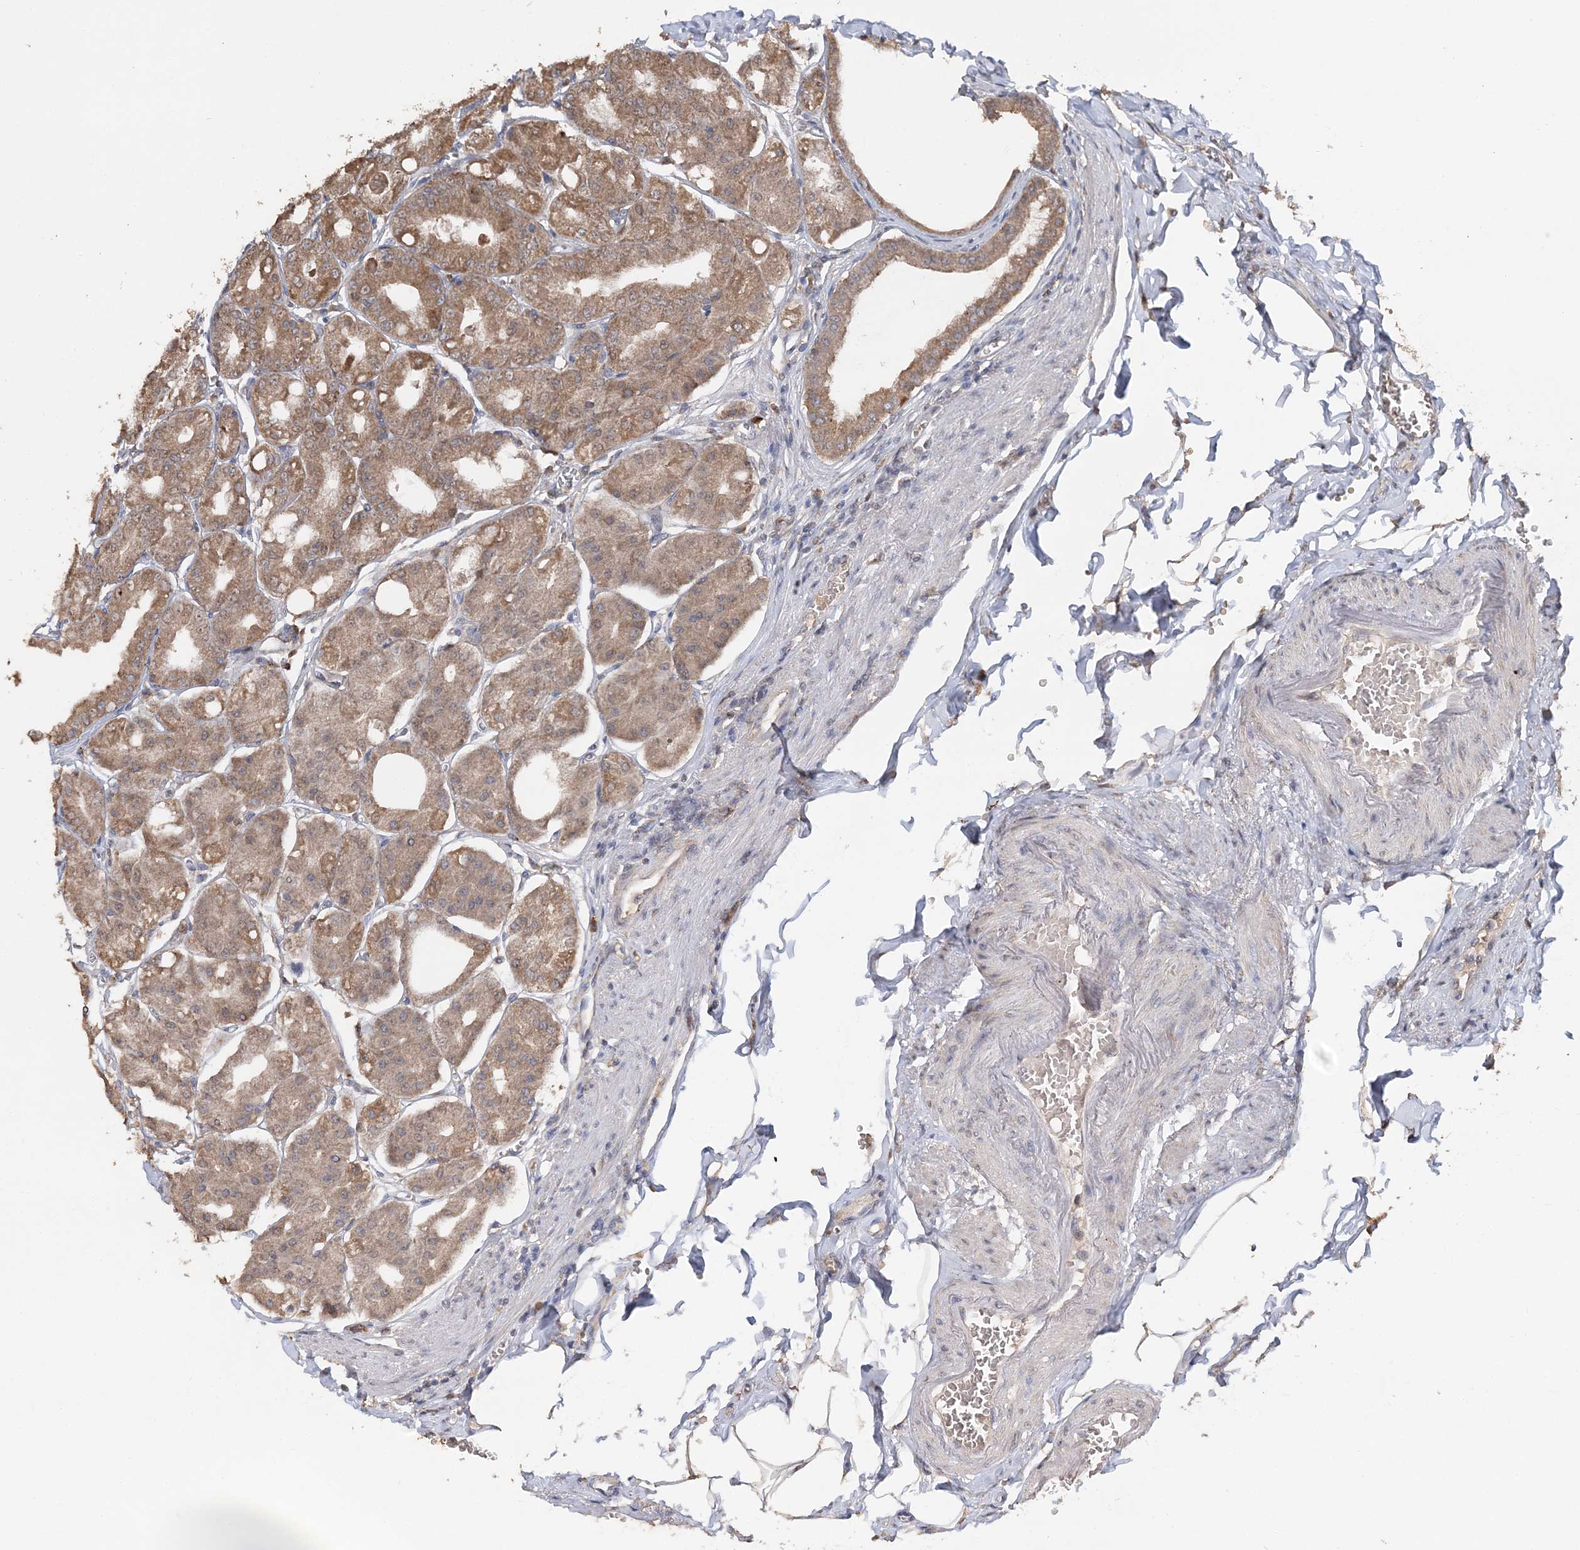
{"staining": {"intensity": "moderate", "quantity": ">75%", "location": "cytoplasmic/membranous"}, "tissue": "stomach", "cell_type": "Glandular cells", "image_type": "normal", "snomed": [{"axis": "morphology", "description": "Normal tissue, NOS"}, {"axis": "topography", "description": "Stomach, lower"}], "caption": "A histopathology image showing moderate cytoplasmic/membranous staining in about >75% of glandular cells in benign stomach, as visualized by brown immunohistochemical staining.", "gene": "RAB14", "patient": {"sex": "male", "age": 71}}